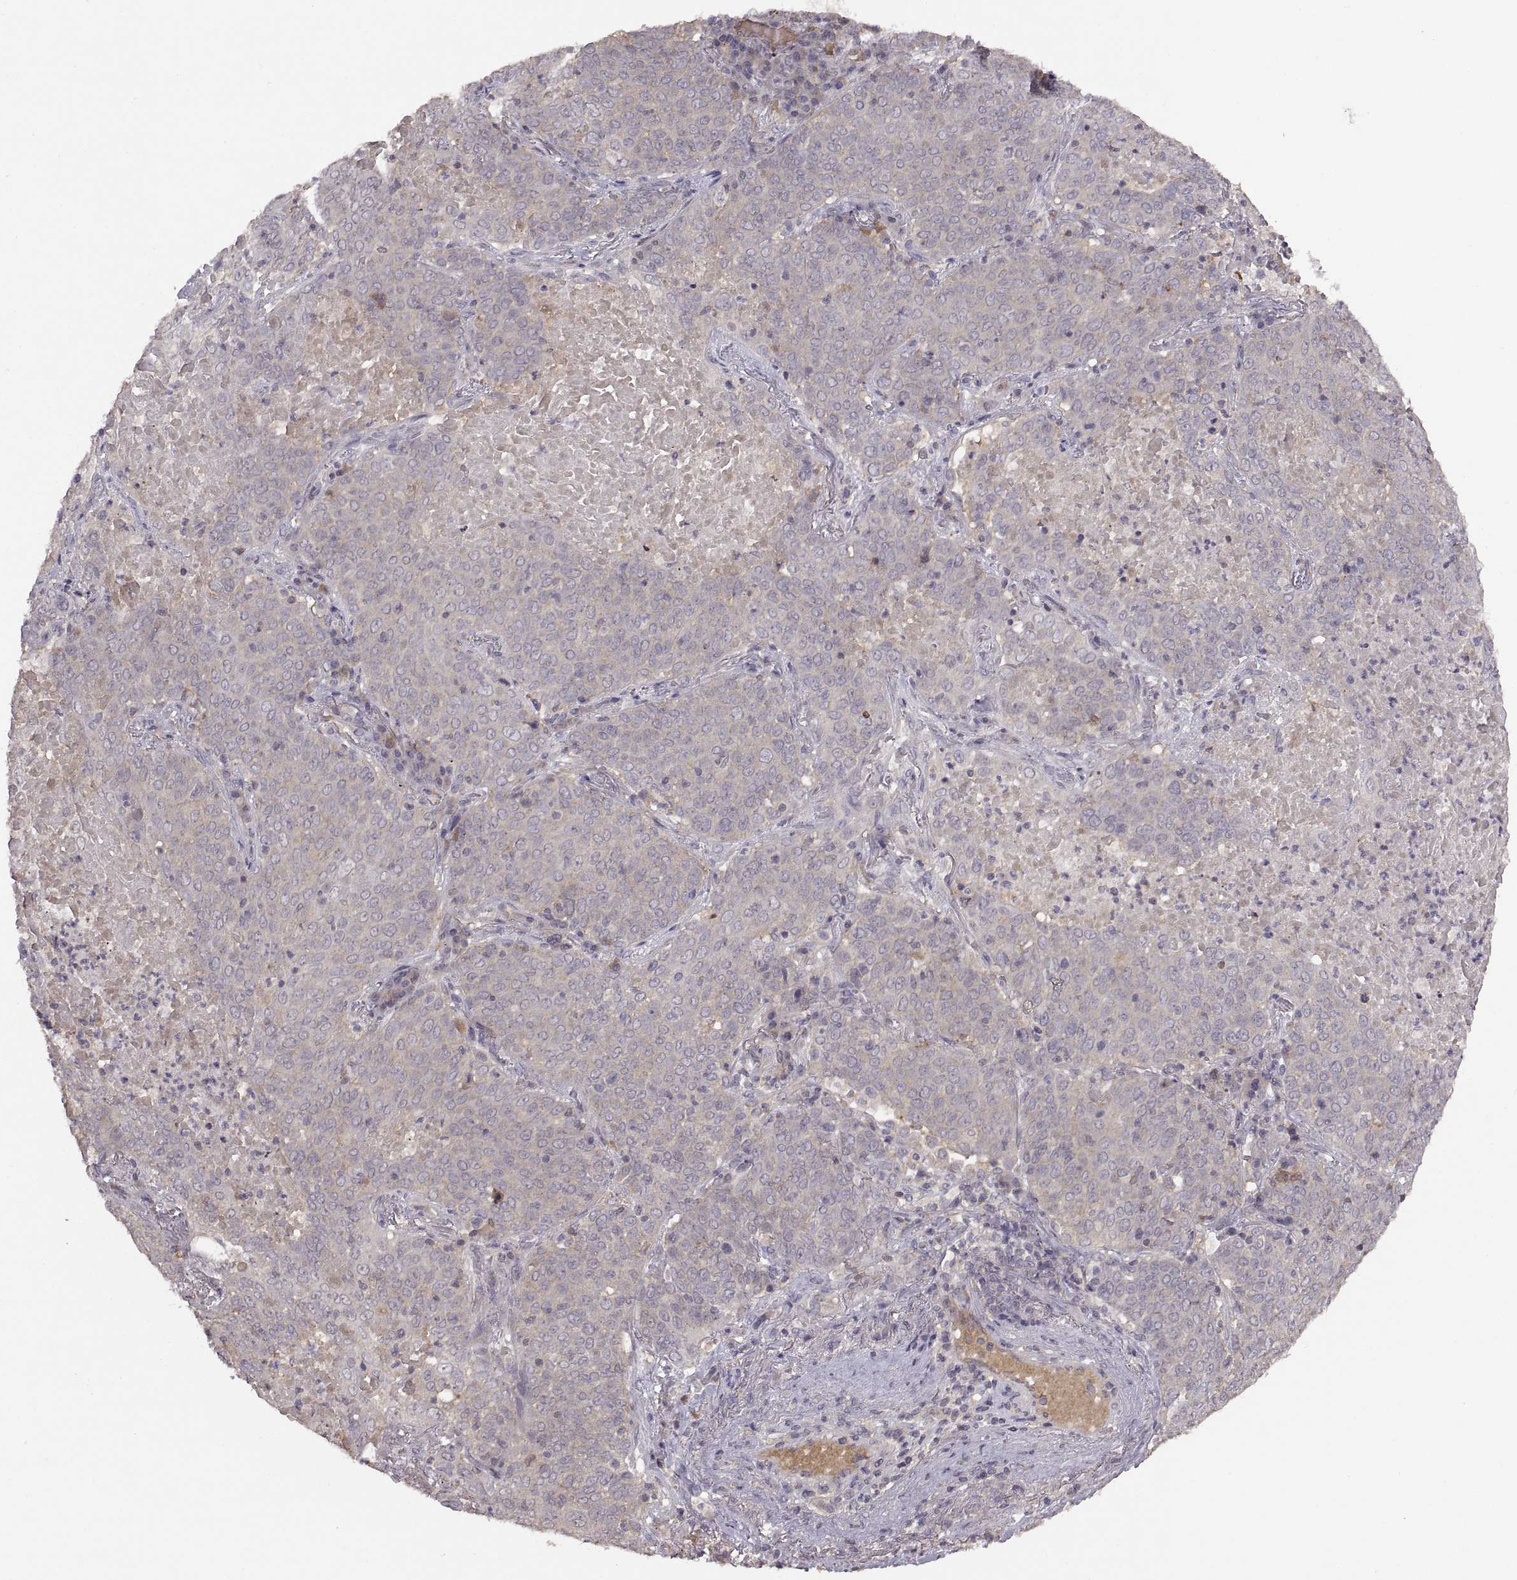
{"staining": {"intensity": "negative", "quantity": "none", "location": "none"}, "tissue": "lung cancer", "cell_type": "Tumor cells", "image_type": "cancer", "snomed": [{"axis": "morphology", "description": "Squamous cell carcinoma, NOS"}, {"axis": "topography", "description": "Lung"}], "caption": "A high-resolution photomicrograph shows immunohistochemistry staining of squamous cell carcinoma (lung), which shows no significant staining in tumor cells.", "gene": "NMNAT2", "patient": {"sex": "male", "age": 82}}